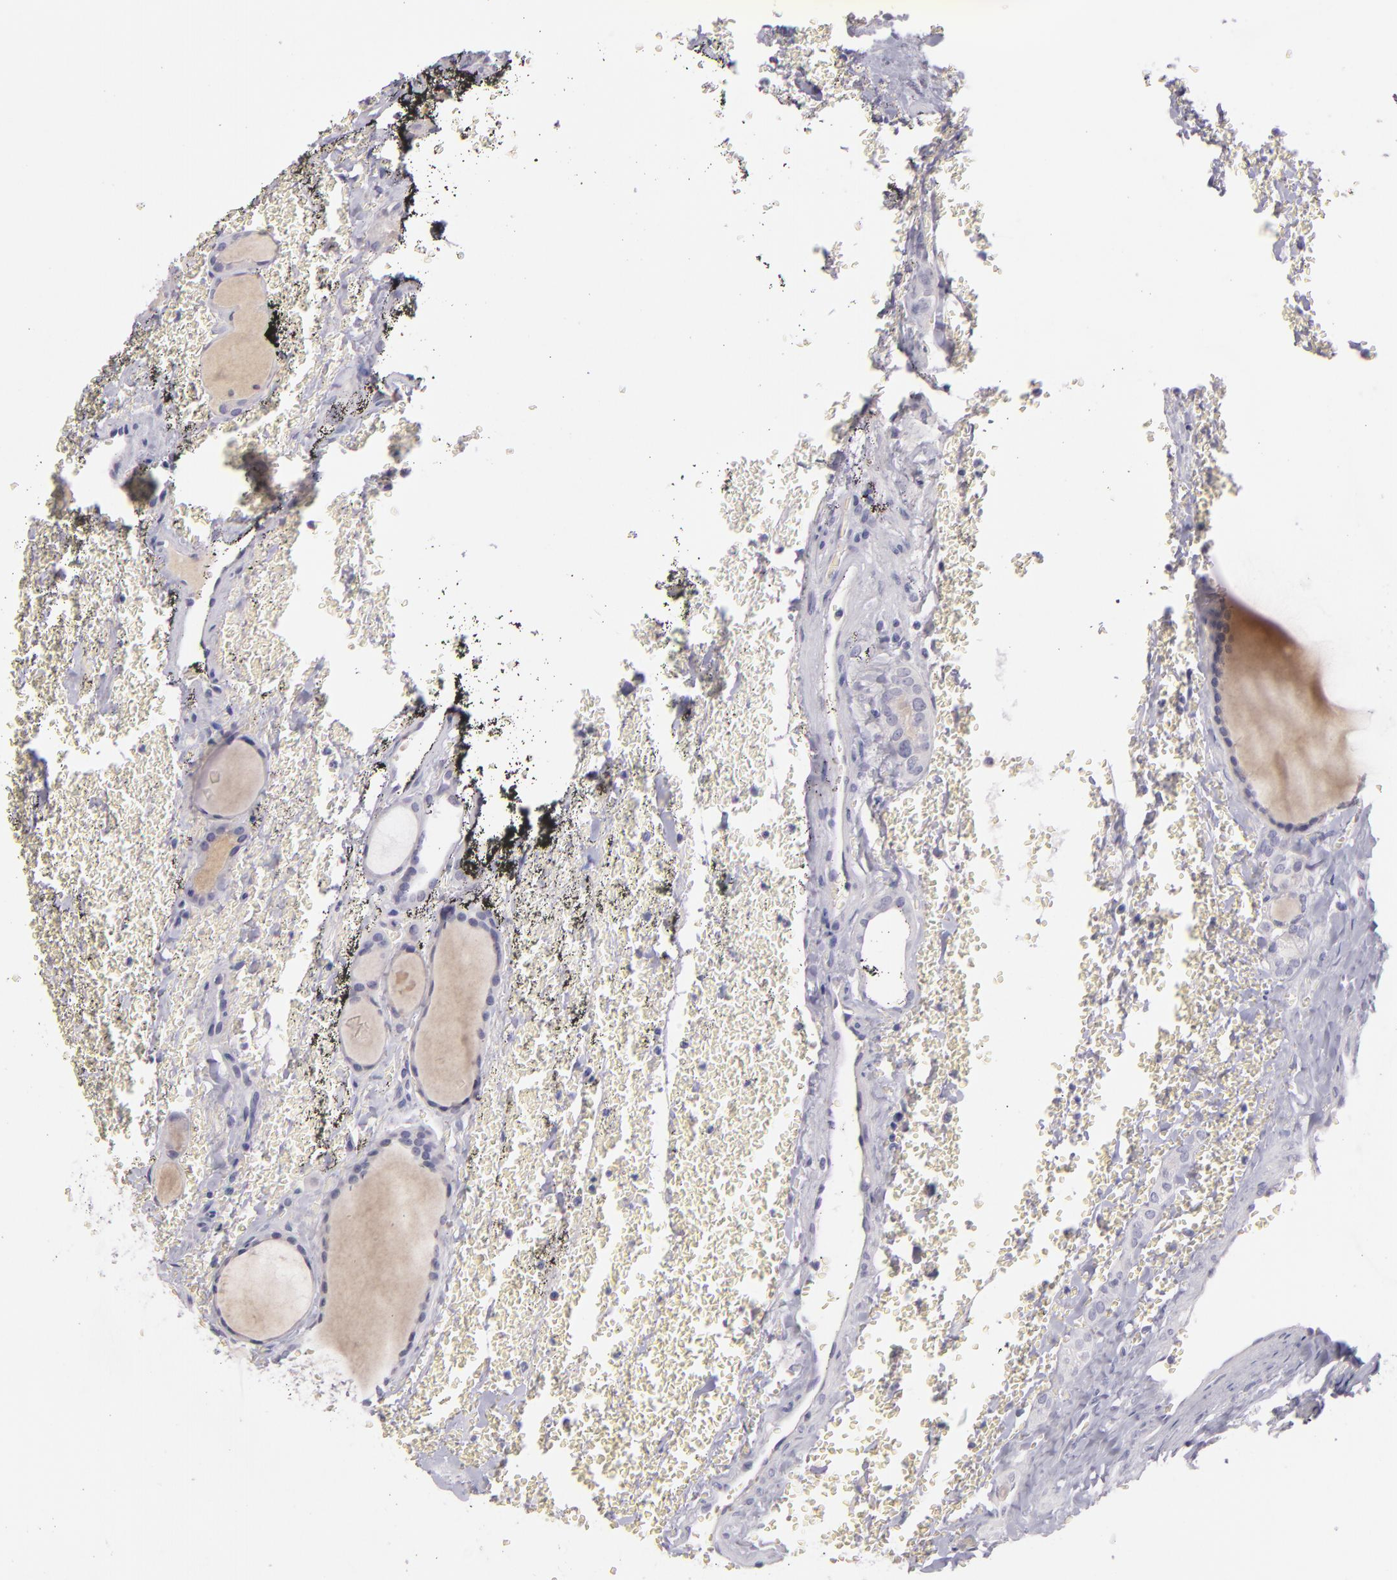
{"staining": {"intensity": "negative", "quantity": "none", "location": "none"}, "tissue": "thyroid cancer", "cell_type": "Tumor cells", "image_type": "cancer", "snomed": [{"axis": "morphology", "description": "Carcinoma, NOS"}, {"axis": "topography", "description": "Thyroid gland"}], "caption": "Human thyroid cancer (carcinoma) stained for a protein using immunohistochemistry (IHC) demonstrates no expression in tumor cells.", "gene": "DAG1", "patient": {"sex": "male", "age": 76}}